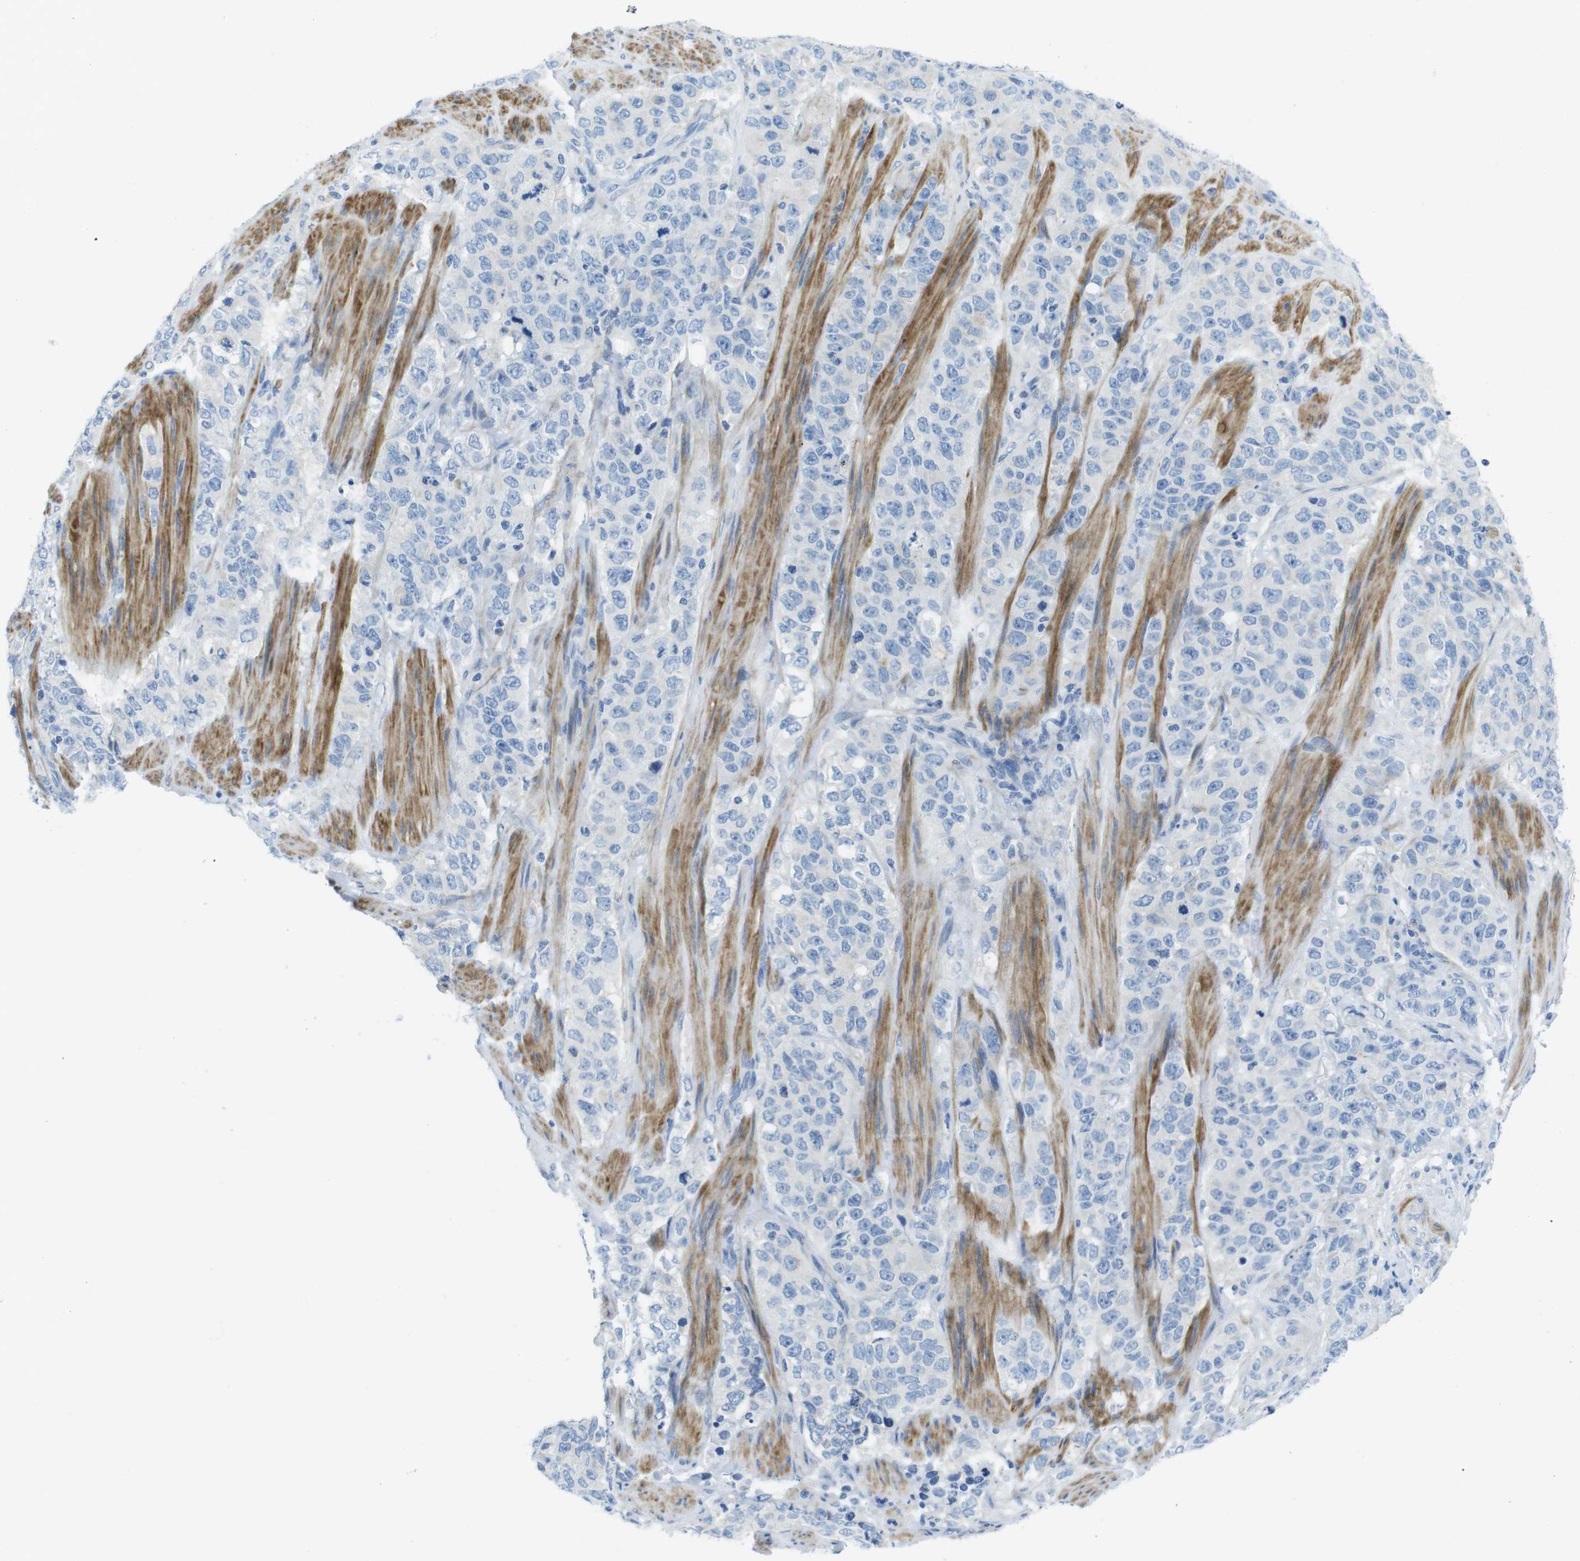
{"staining": {"intensity": "negative", "quantity": "none", "location": "none"}, "tissue": "stomach cancer", "cell_type": "Tumor cells", "image_type": "cancer", "snomed": [{"axis": "morphology", "description": "Adenocarcinoma, NOS"}, {"axis": "topography", "description": "Stomach"}], "caption": "This is an immunohistochemistry photomicrograph of stomach cancer (adenocarcinoma). There is no expression in tumor cells.", "gene": "ASIC5", "patient": {"sex": "male", "age": 48}}